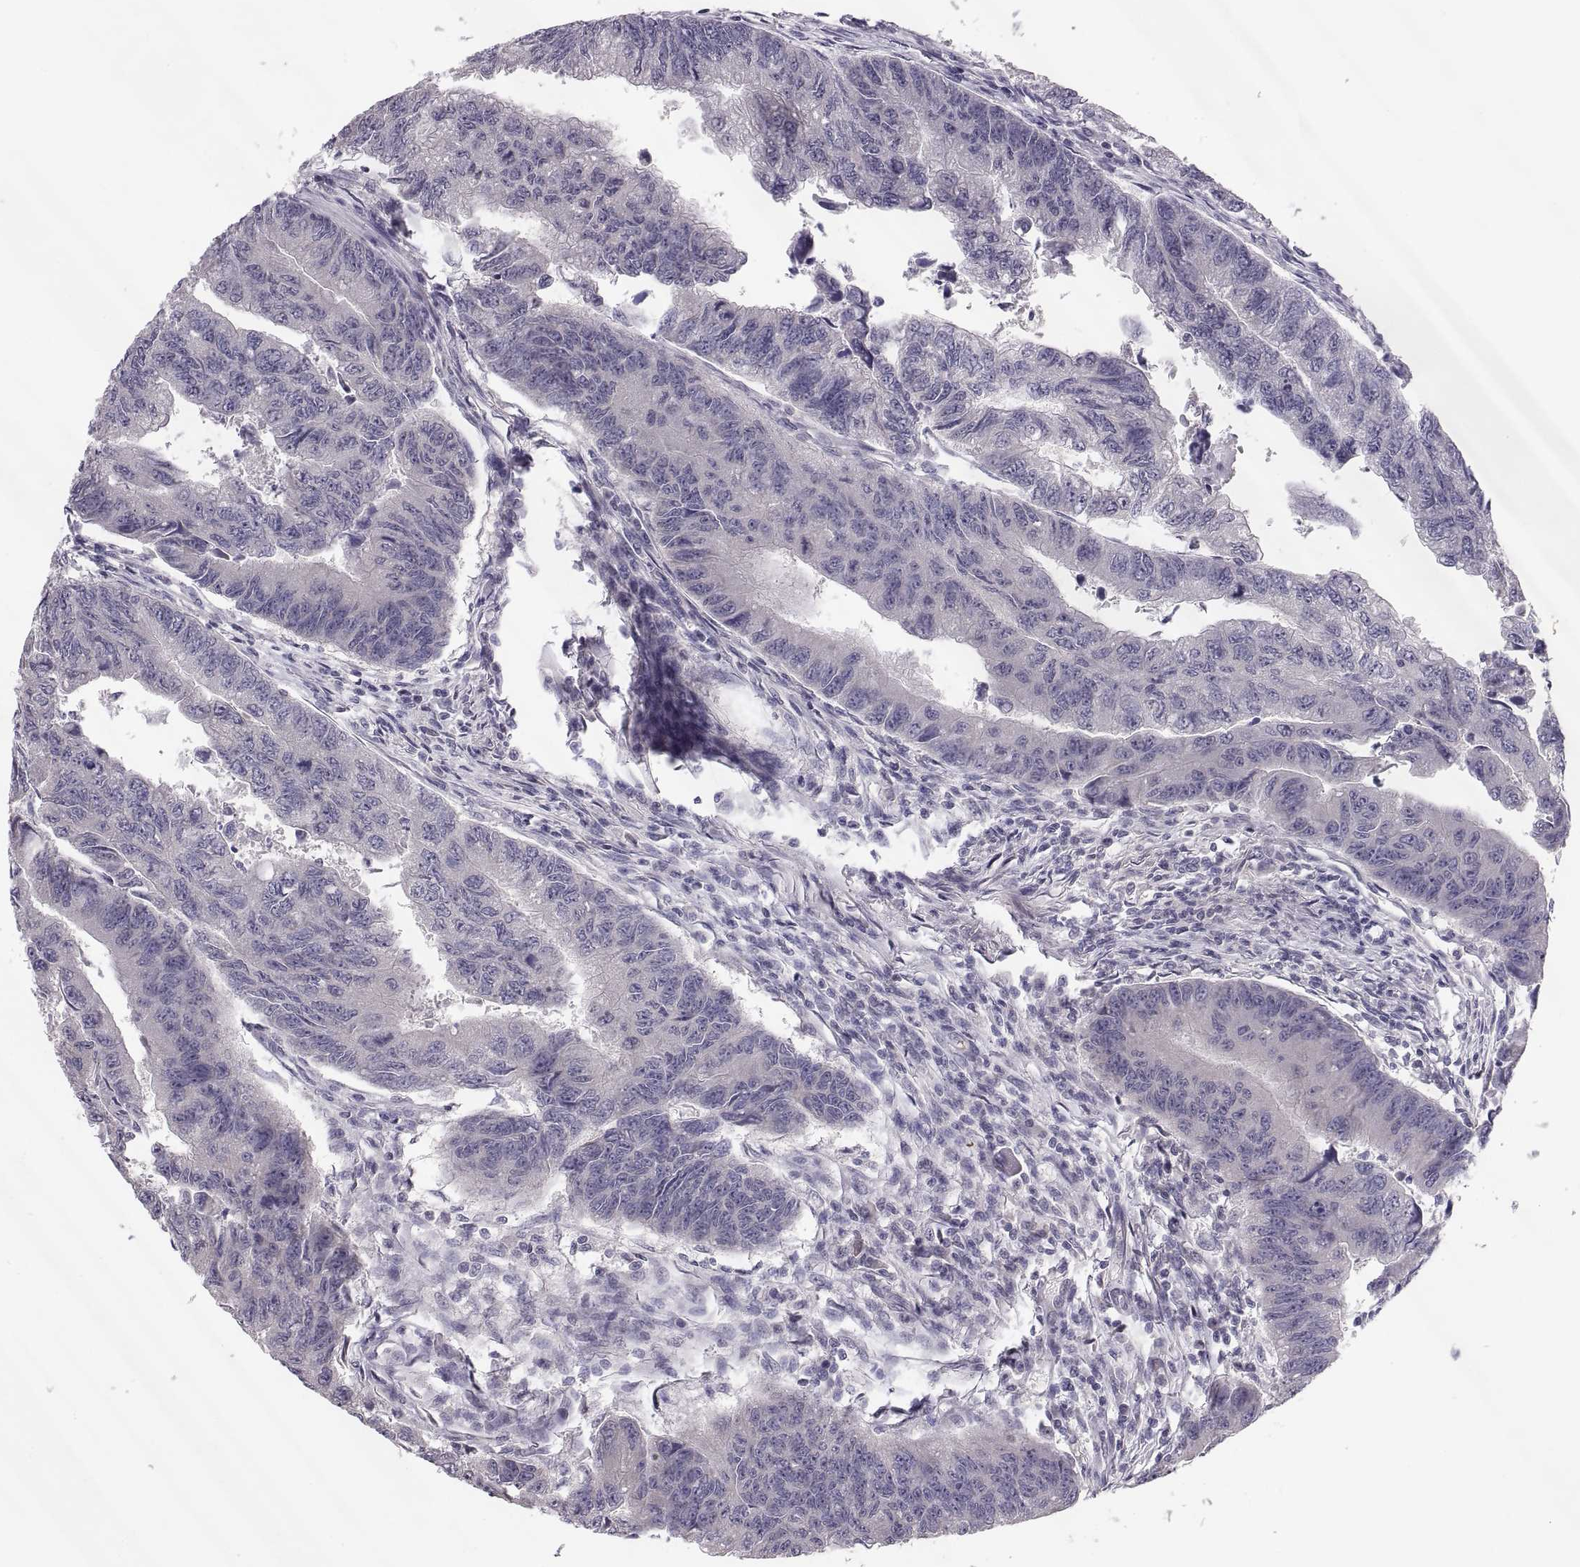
{"staining": {"intensity": "negative", "quantity": "none", "location": "none"}, "tissue": "colorectal cancer", "cell_type": "Tumor cells", "image_type": "cancer", "snomed": [{"axis": "morphology", "description": "Adenocarcinoma, NOS"}, {"axis": "topography", "description": "Colon"}], "caption": "High power microscopy photomicrograph of an immunohistochemistry histopathology image of adenocarcinoma (colorectal), revealing no significant positivity in tumor cells.", "gene": "PAX2", "patient": {"sex": "female", "age": 65}}